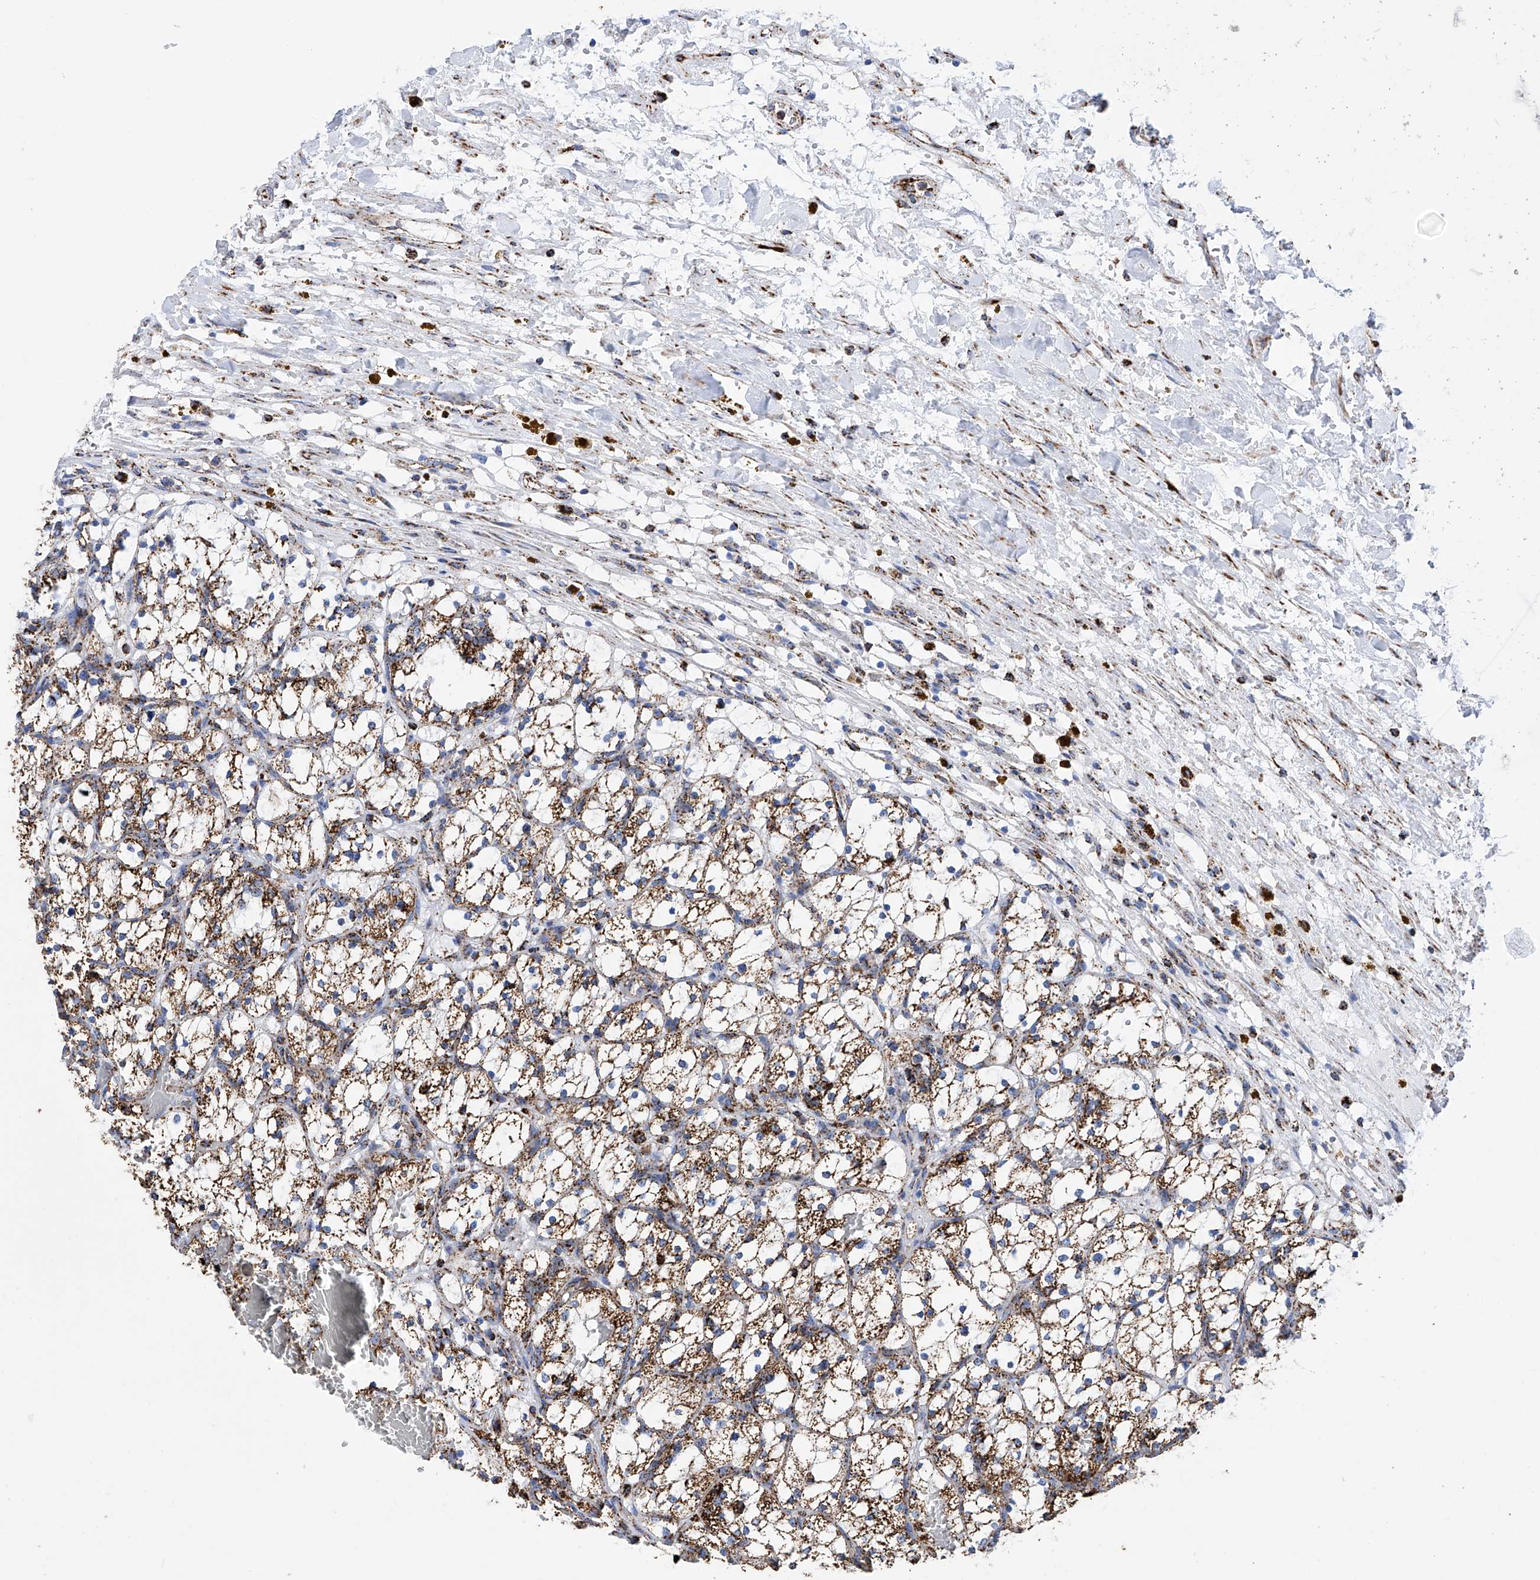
{"staining": {"intensity": "strong", "quantity": "25%-75%", "location": "cytoplasmic/membranous"}, "tissue": "renal cancer", "cell_type": "Tumor cells", "image_type": "cancer", "snomed": [{"axis": "morphology", "description": "Adenocarcinoma, NOS"}, {"axis": "topography", "description": "Kidney"}], "caption": "Immunohistochemistry (DAB (3,3'-diaminobenzidine)) staining of renal adenocarcinoma displays strong cytoplasmic/membranous protein staining in approximately 25%-75% of tumor cells. (DAB (3,3'-diaminobenzidine) IHC, brown staining for protein, blue staining for nuclei).", "gene": "ATP5PF", "patient": {"sex": "female", "age": 69}}